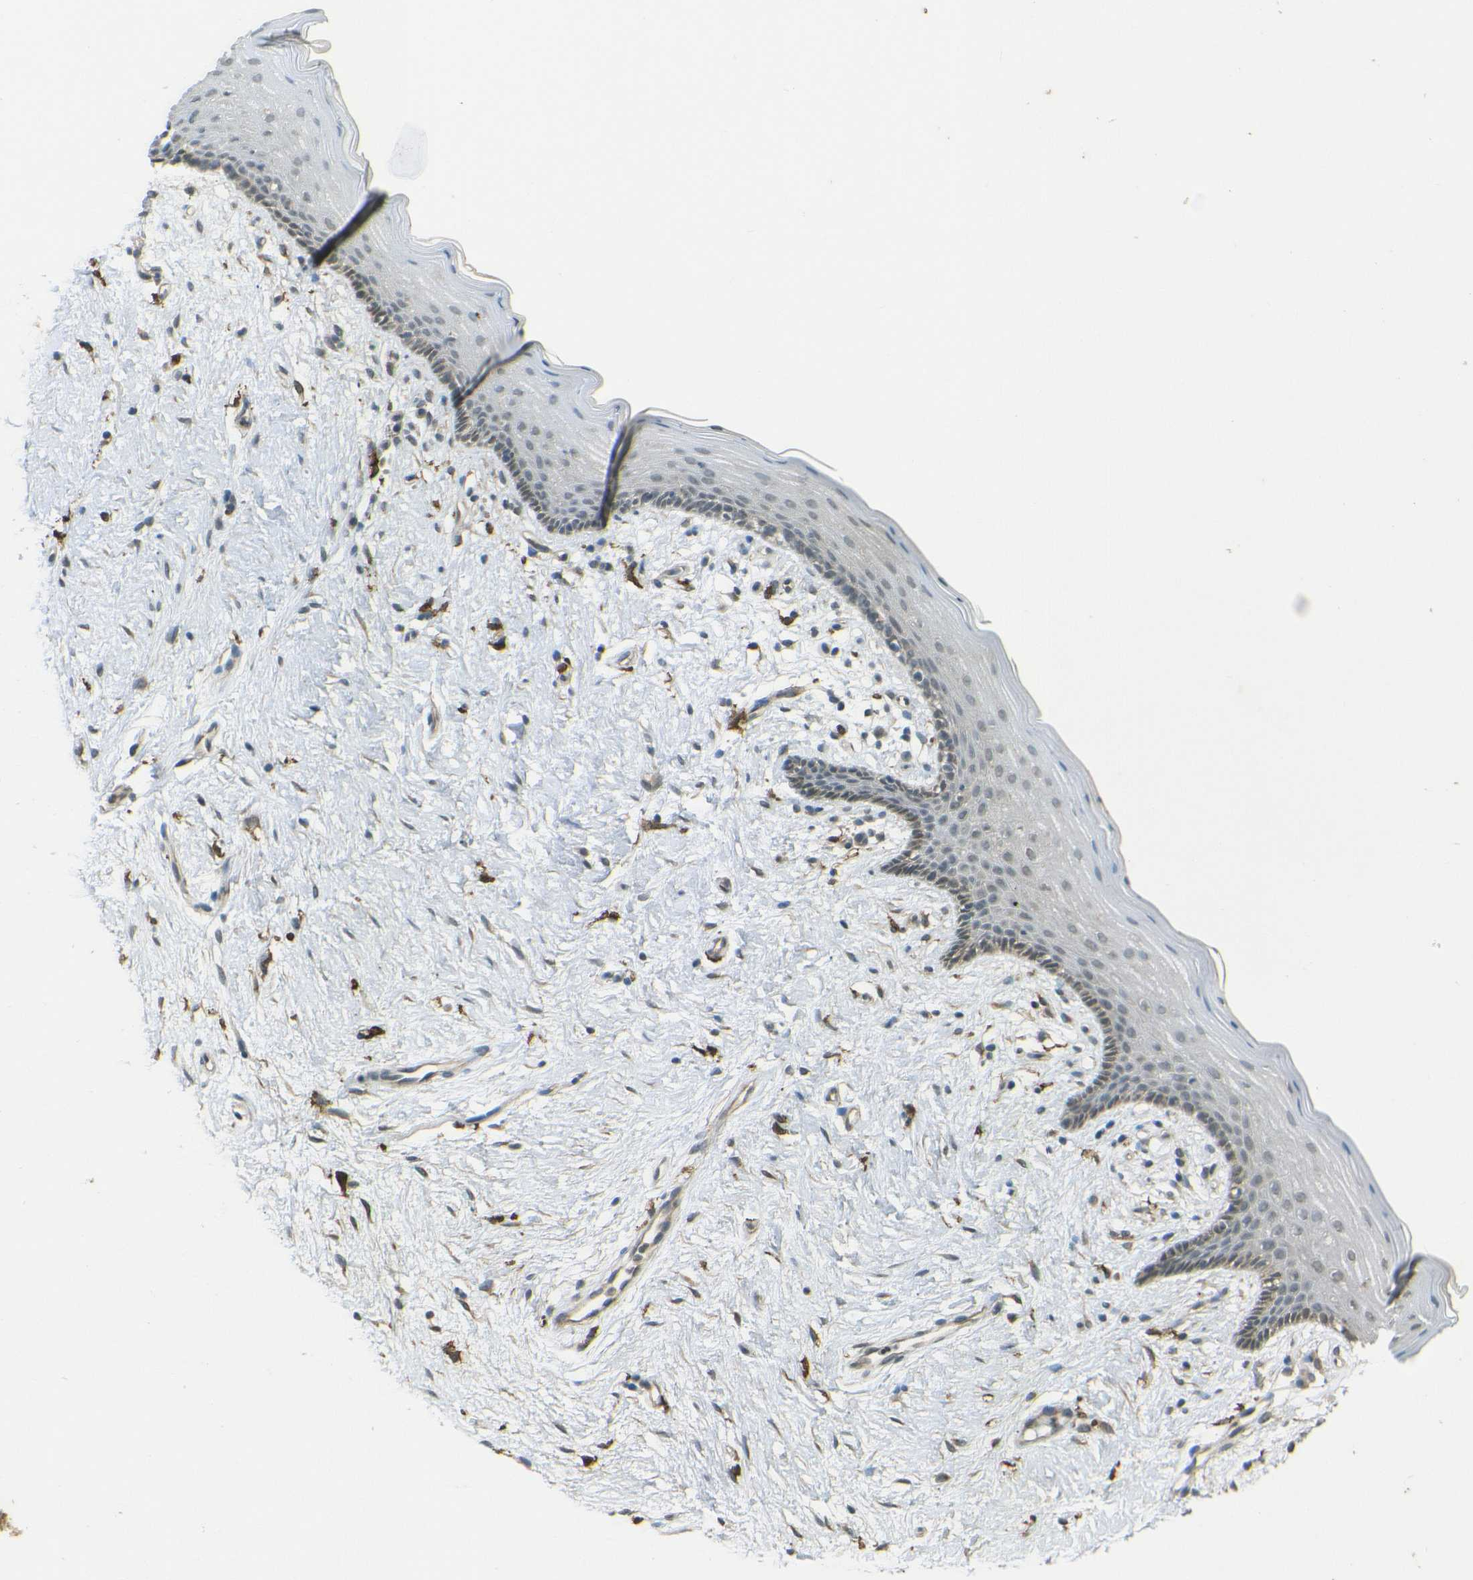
{"staining": {"intensity": "weak", "quantity": "25%-75%", "location": "cytoplasmic/membranous"}, "tissue": "vagina", "cell_type": "Squamous epithelial cells", "image_type": "normal", "snomed": [{"axis": "morphology", "description": "Normal tissue, NOS"}, {"axis": "topography", "description": "Vagina"}], "caption": "DAB (3,3'-diaminobenzidine) immunohistochemical staining of normal human vagina reveals weak cytoplasmic/membranous protein staining in approximately 25%-75% of squamous epithelial cells.", "gene": "DAB2", "patient": {"sex": "female", "age": 44}}